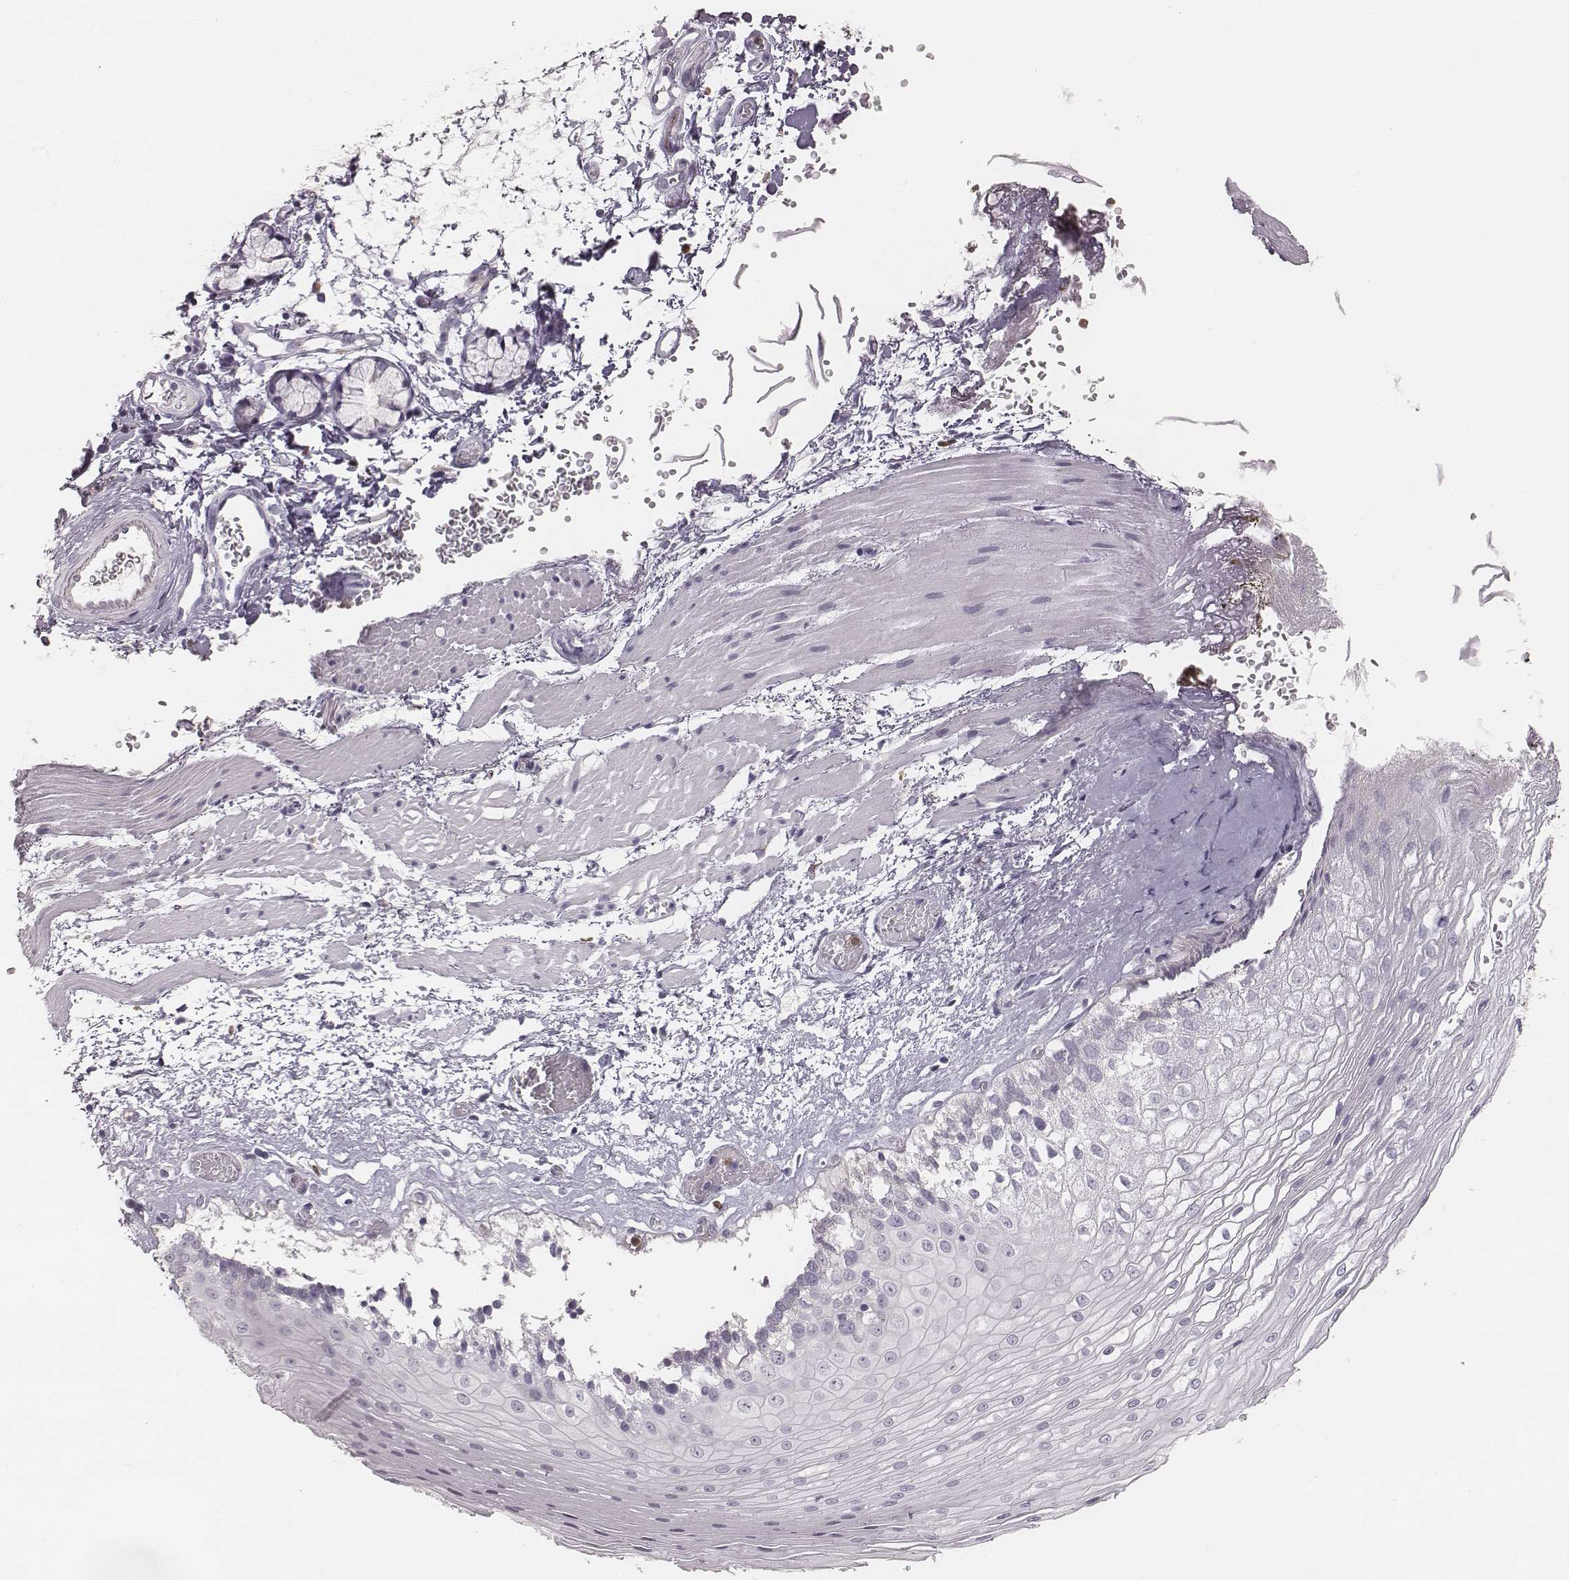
{"staining": {"intensity": "negative", "quantity": "none", "location": "none"}, "tissue": "esophagus", "cell_type": "Squamous epithelial cells", "image_type": "normal", "snomed": [{"axis": "morphology", "description": "Normal tissue, NOS"}, {"axis": "topography", "description": "Esophagus"}], "caption": "High power microscopy histopathology image of an immunohistochemistry (IHC) histopathology image of unremarkable esophagus, revealing no significant staining in squamous epithelial cells.", "gene": "KCNJ12", "patient": {"sex": "female", "age": 62}}